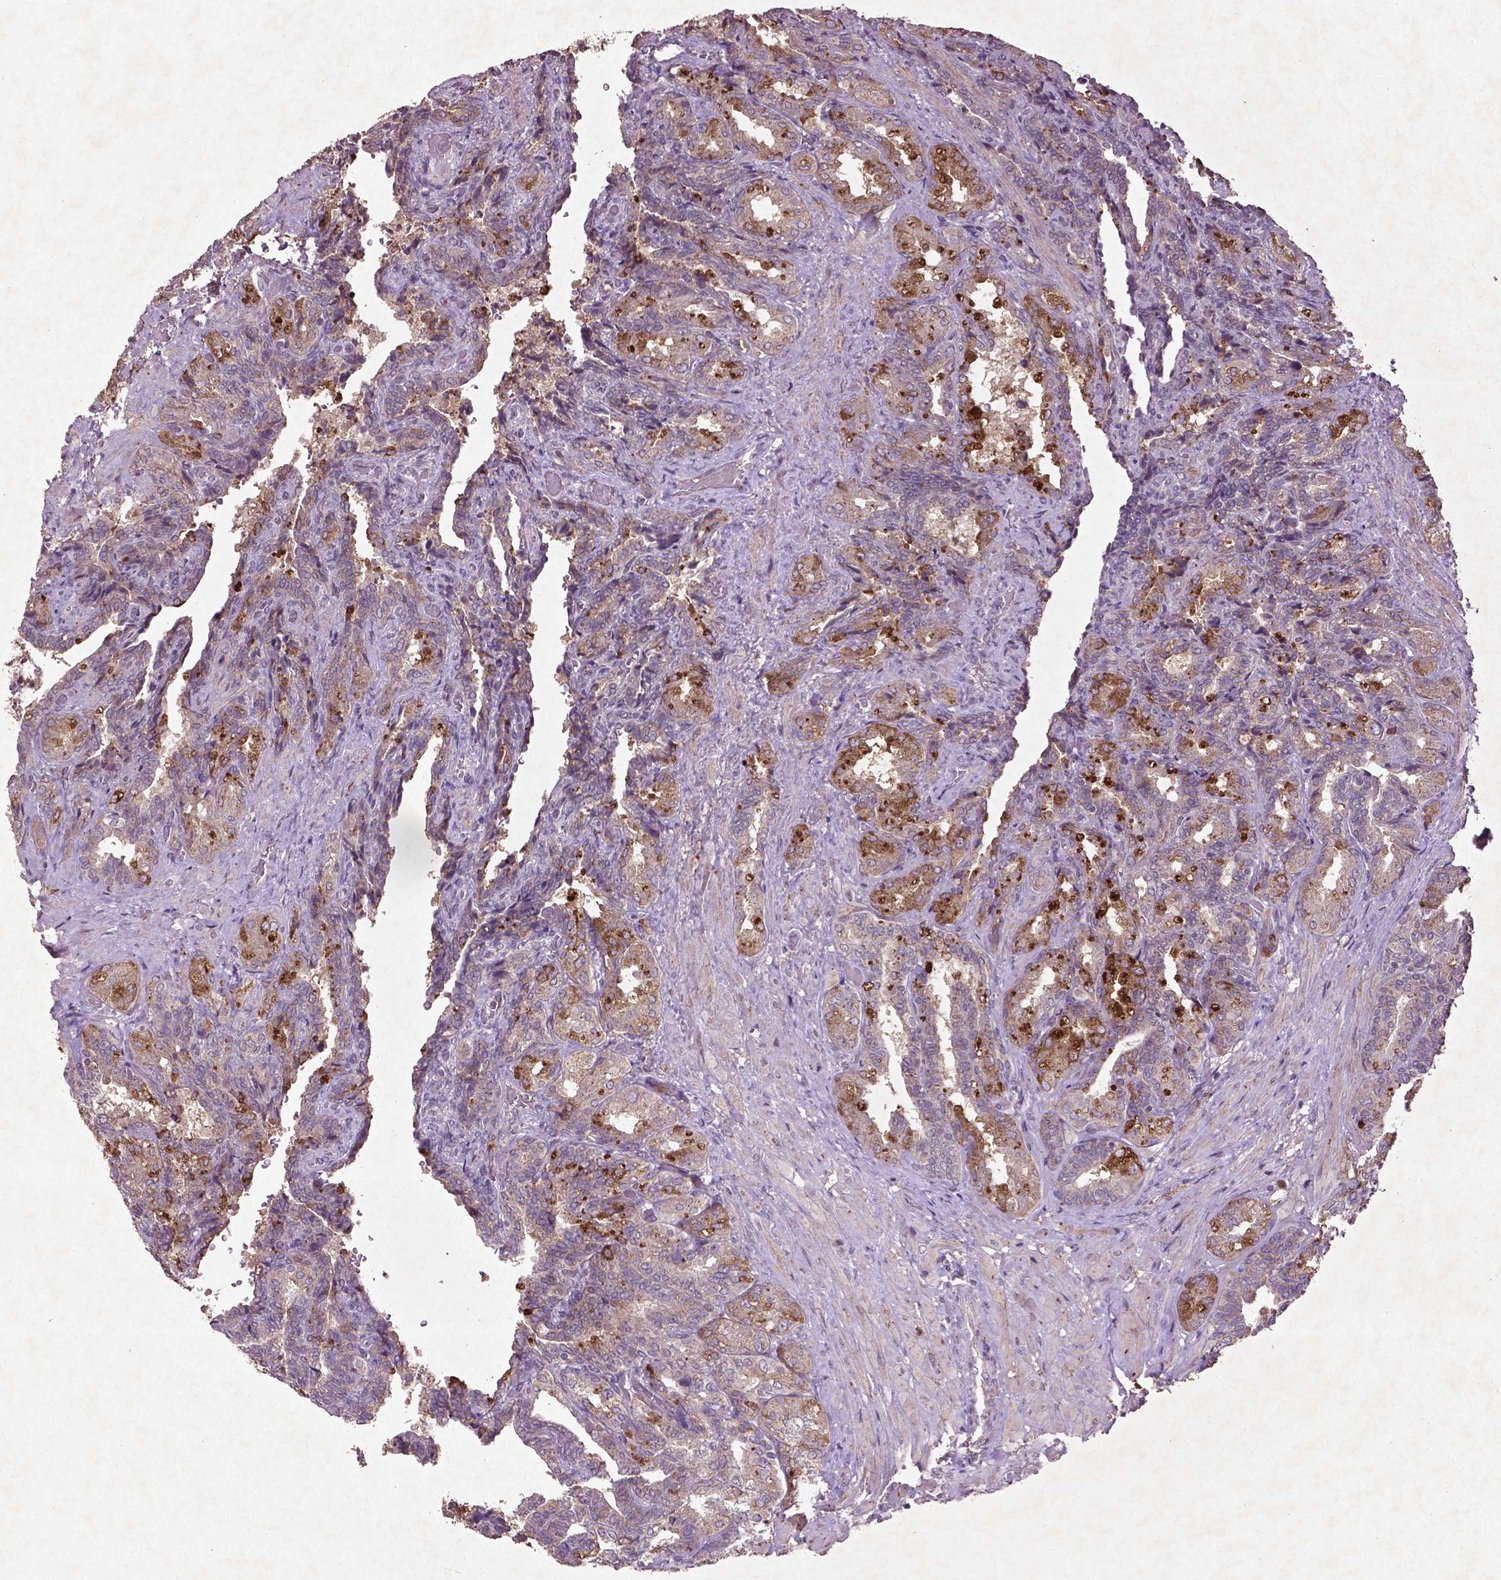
{"staining": {"intensity": "strong", "quantity": "25%-75%", "location": "cytoplasmic/membranous"}, "tissue": "seminal vesicle", "cell_type": "Glandular cells", "image_type": "normal", "snomed": [{"axis": "morphology", "description": "Normal tissue, NOS"}, {"axis": "topography", "description": "Seminal veicle"}], "caption": "Seminal vesicle stained for a protein shows strong cytoplasmic/membranous positivity in glandular cells. (DAB = brown stain, brightfield microscopy at high magnification).", "gene": "MTOR", "patient": {"sex": "male", "age": 68}}